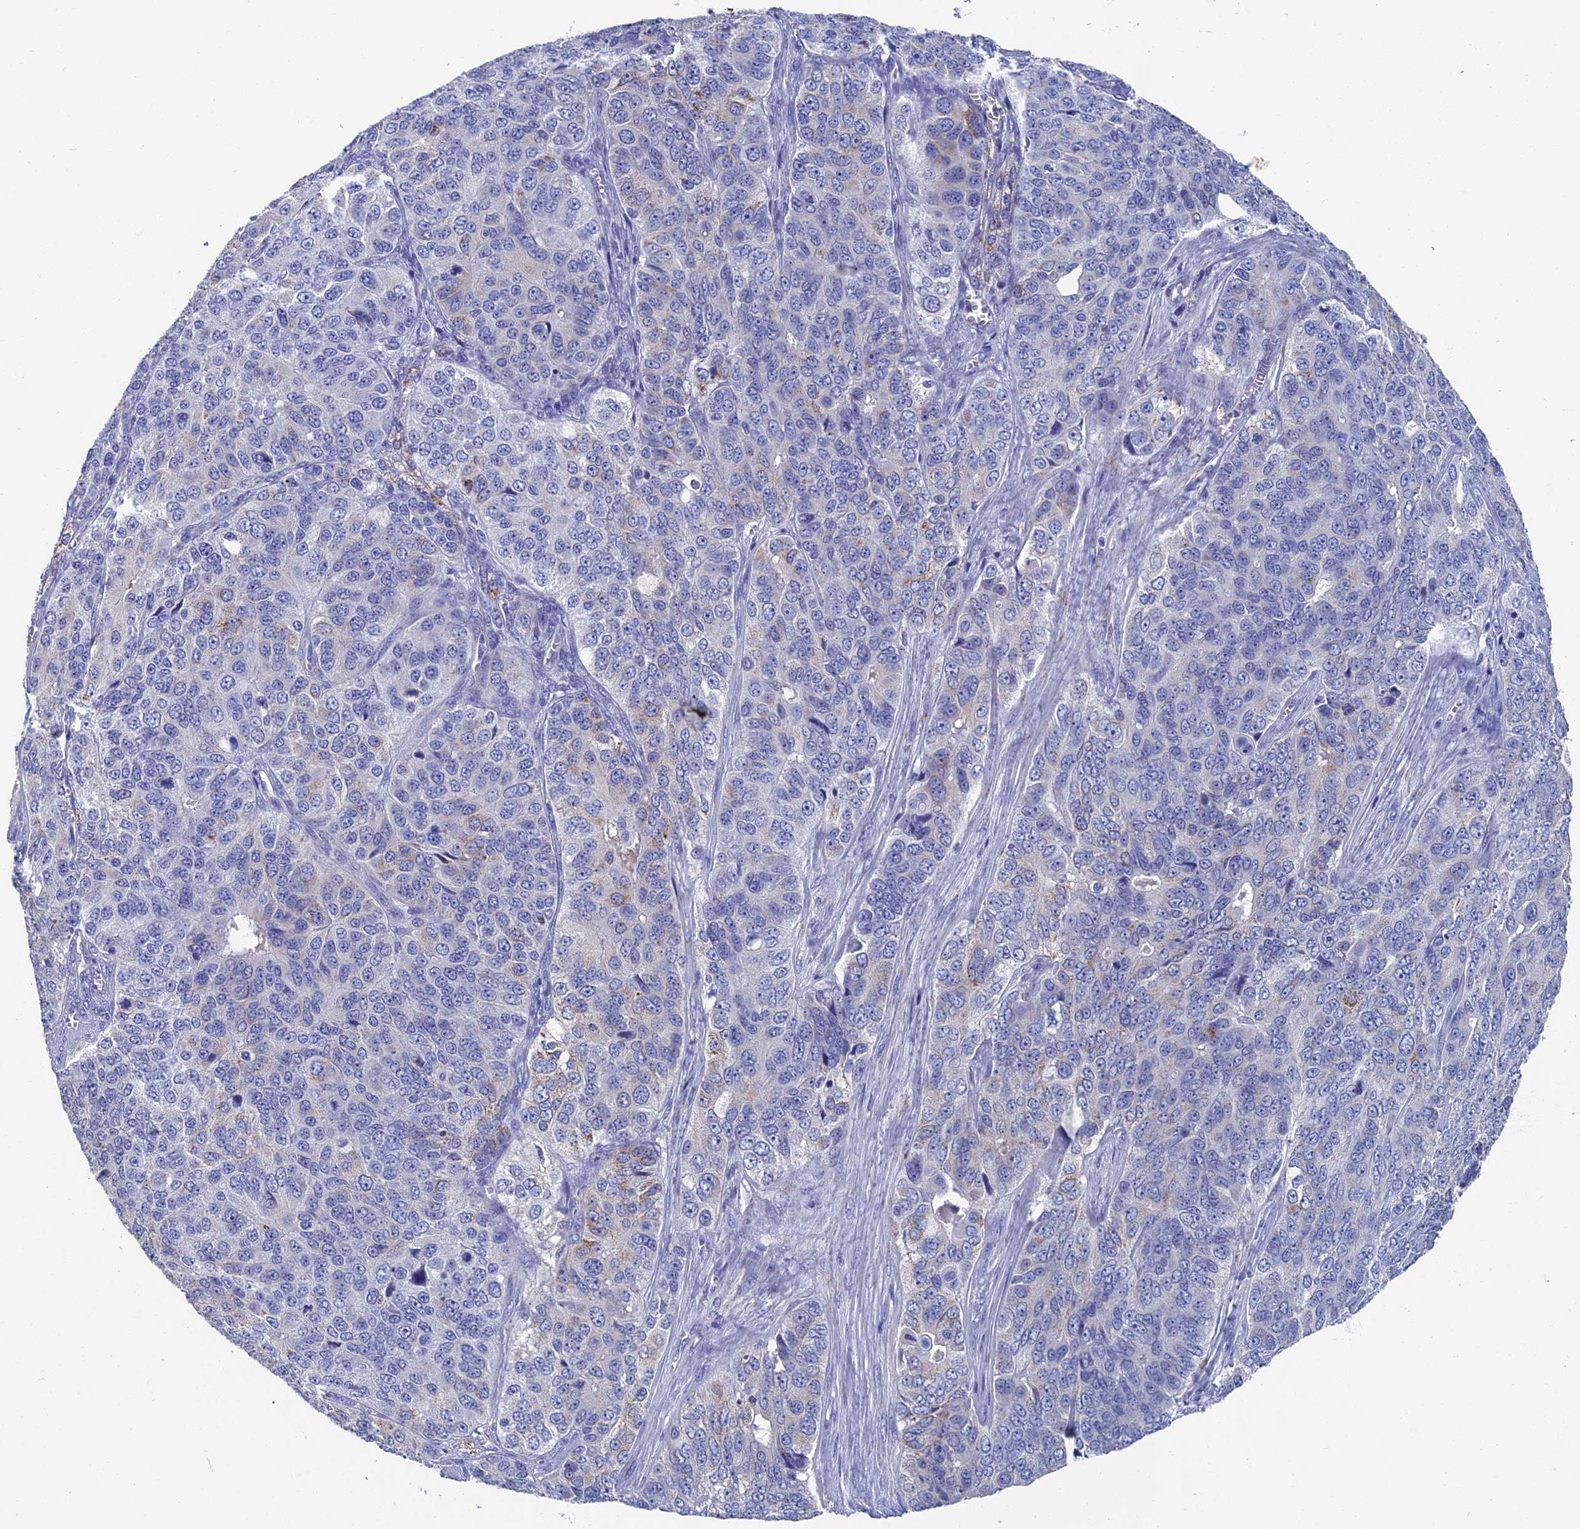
{"staining": {"intensity": "negative", "quantity": "none", "location": "none"}, "tissue": "ovarian cancer", "cell_type": "Tumor cells", "image_type": "cancer", "snomed": [{"axis": "morphology", "description": "Carcinoma, endometroid"}, {"axis": "topography", "description": "Ovary"}], "caption": "High magnification brightfield microscopy of ovarian endometroid carcinoma stained with DAB (3,3'-diaminobenzidine) (brown) and counterstained with hematoxylin (blue): tumor cells show no significant staining. Brightfield microscopy of immunohistochemistry (IHC) stained with DAB (brown) and hematoxylin (blue), captured at high magnification.", "gene": "OAT", "patient": {"sex": "female", "age": 51}}